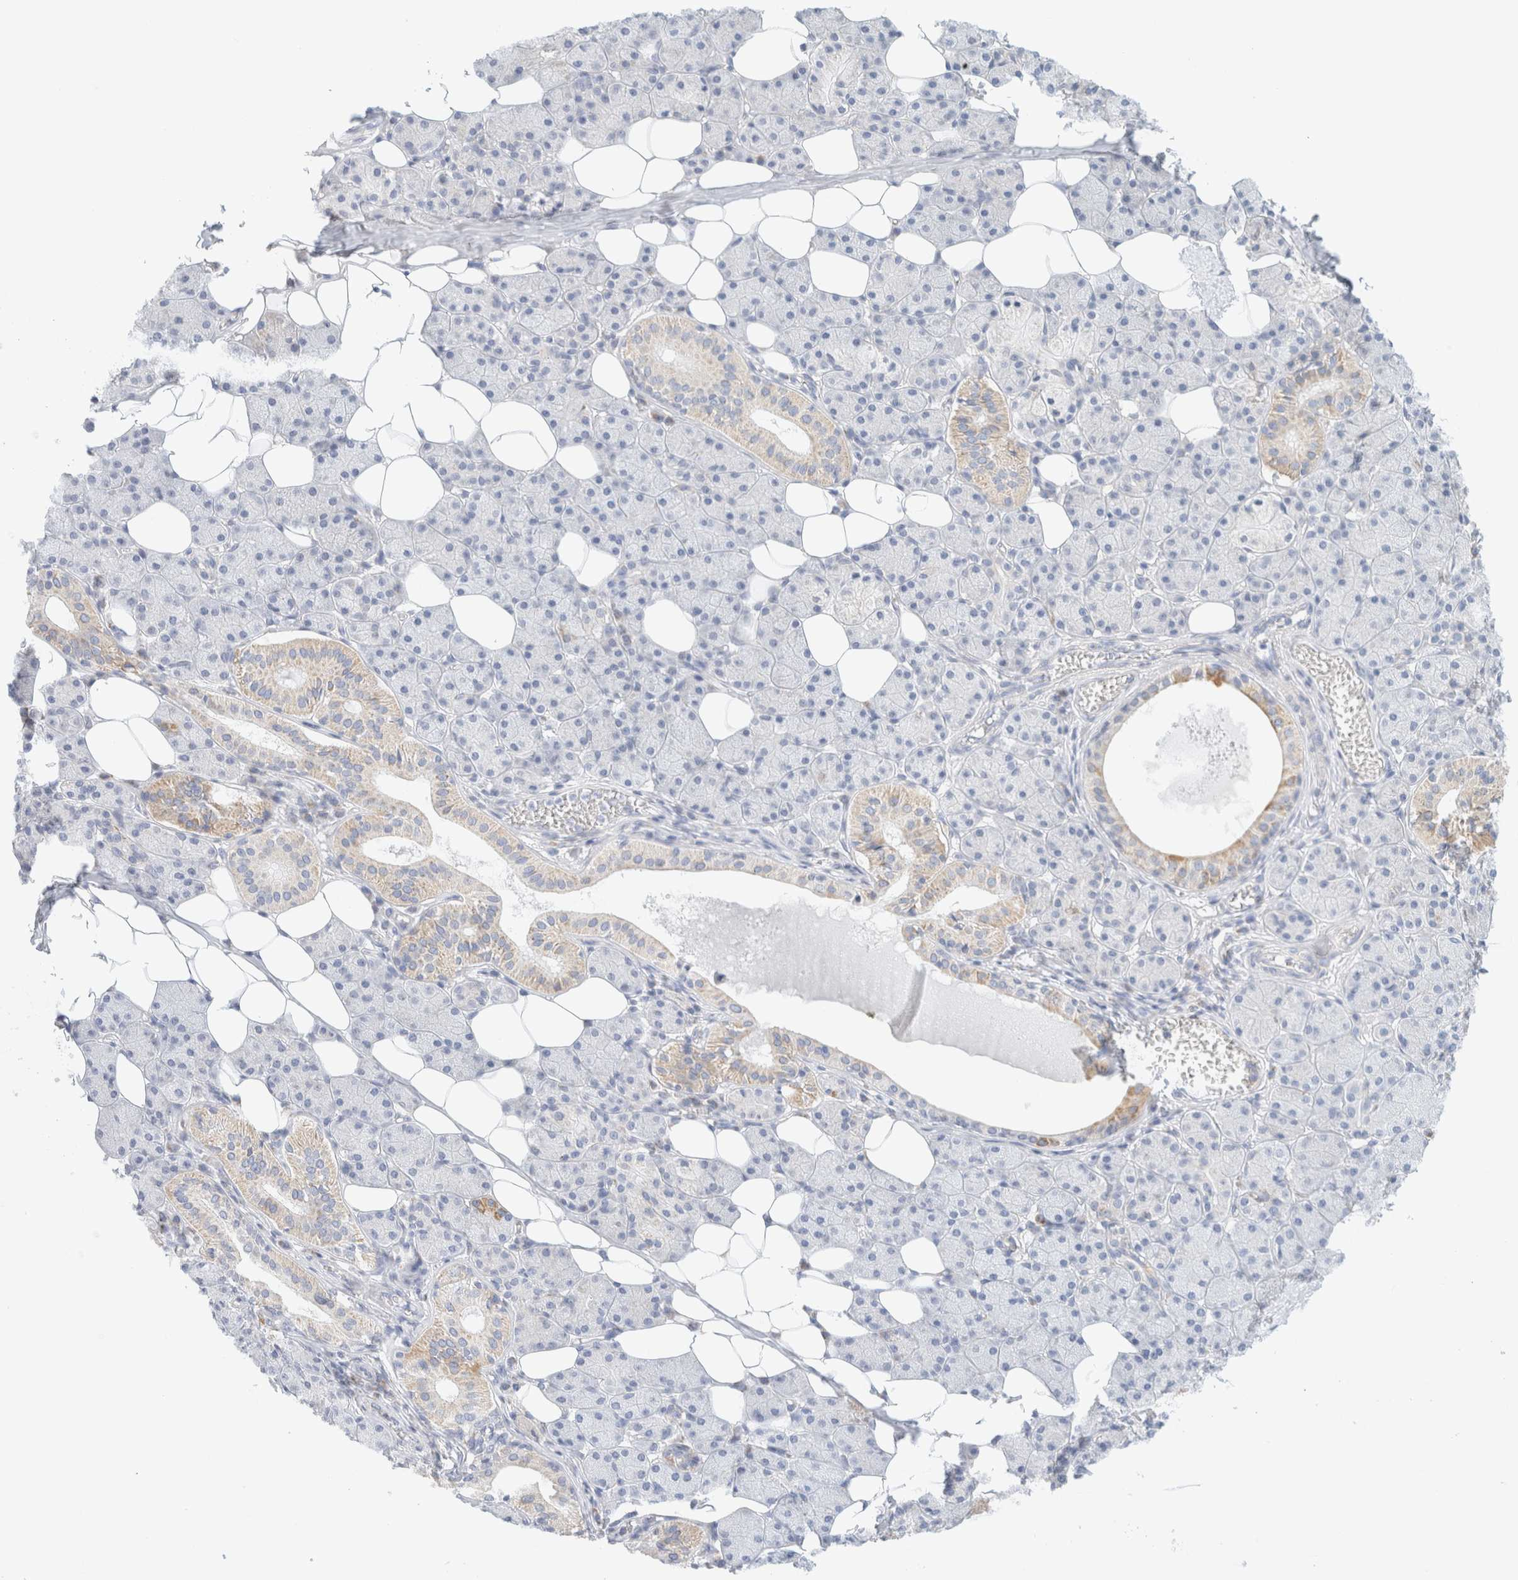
{"staining": {"intensity": "weak", "quantity": "<25%", "location": "cytoplasmic/membranous"}, "tissue": "salivary gland", "cell_type": "Glandular cells", "image_type": "normal", "snomed": [{"axis": "morphology", "description": "Normal tissue, NOS"}, {"axis": "topography", "description": "Salivary gland"}], "caption": "This histopathology image is of unremarkable salivary gland stained with immunohistochemistry to label a protein in brown with the nuclei are counter-stained blue. There is no expression in glandular cells. (DAB immunohistochemistry, high magnification).", "gene": "HDHD3", "patient": {"sex": "female", "age": 33}}